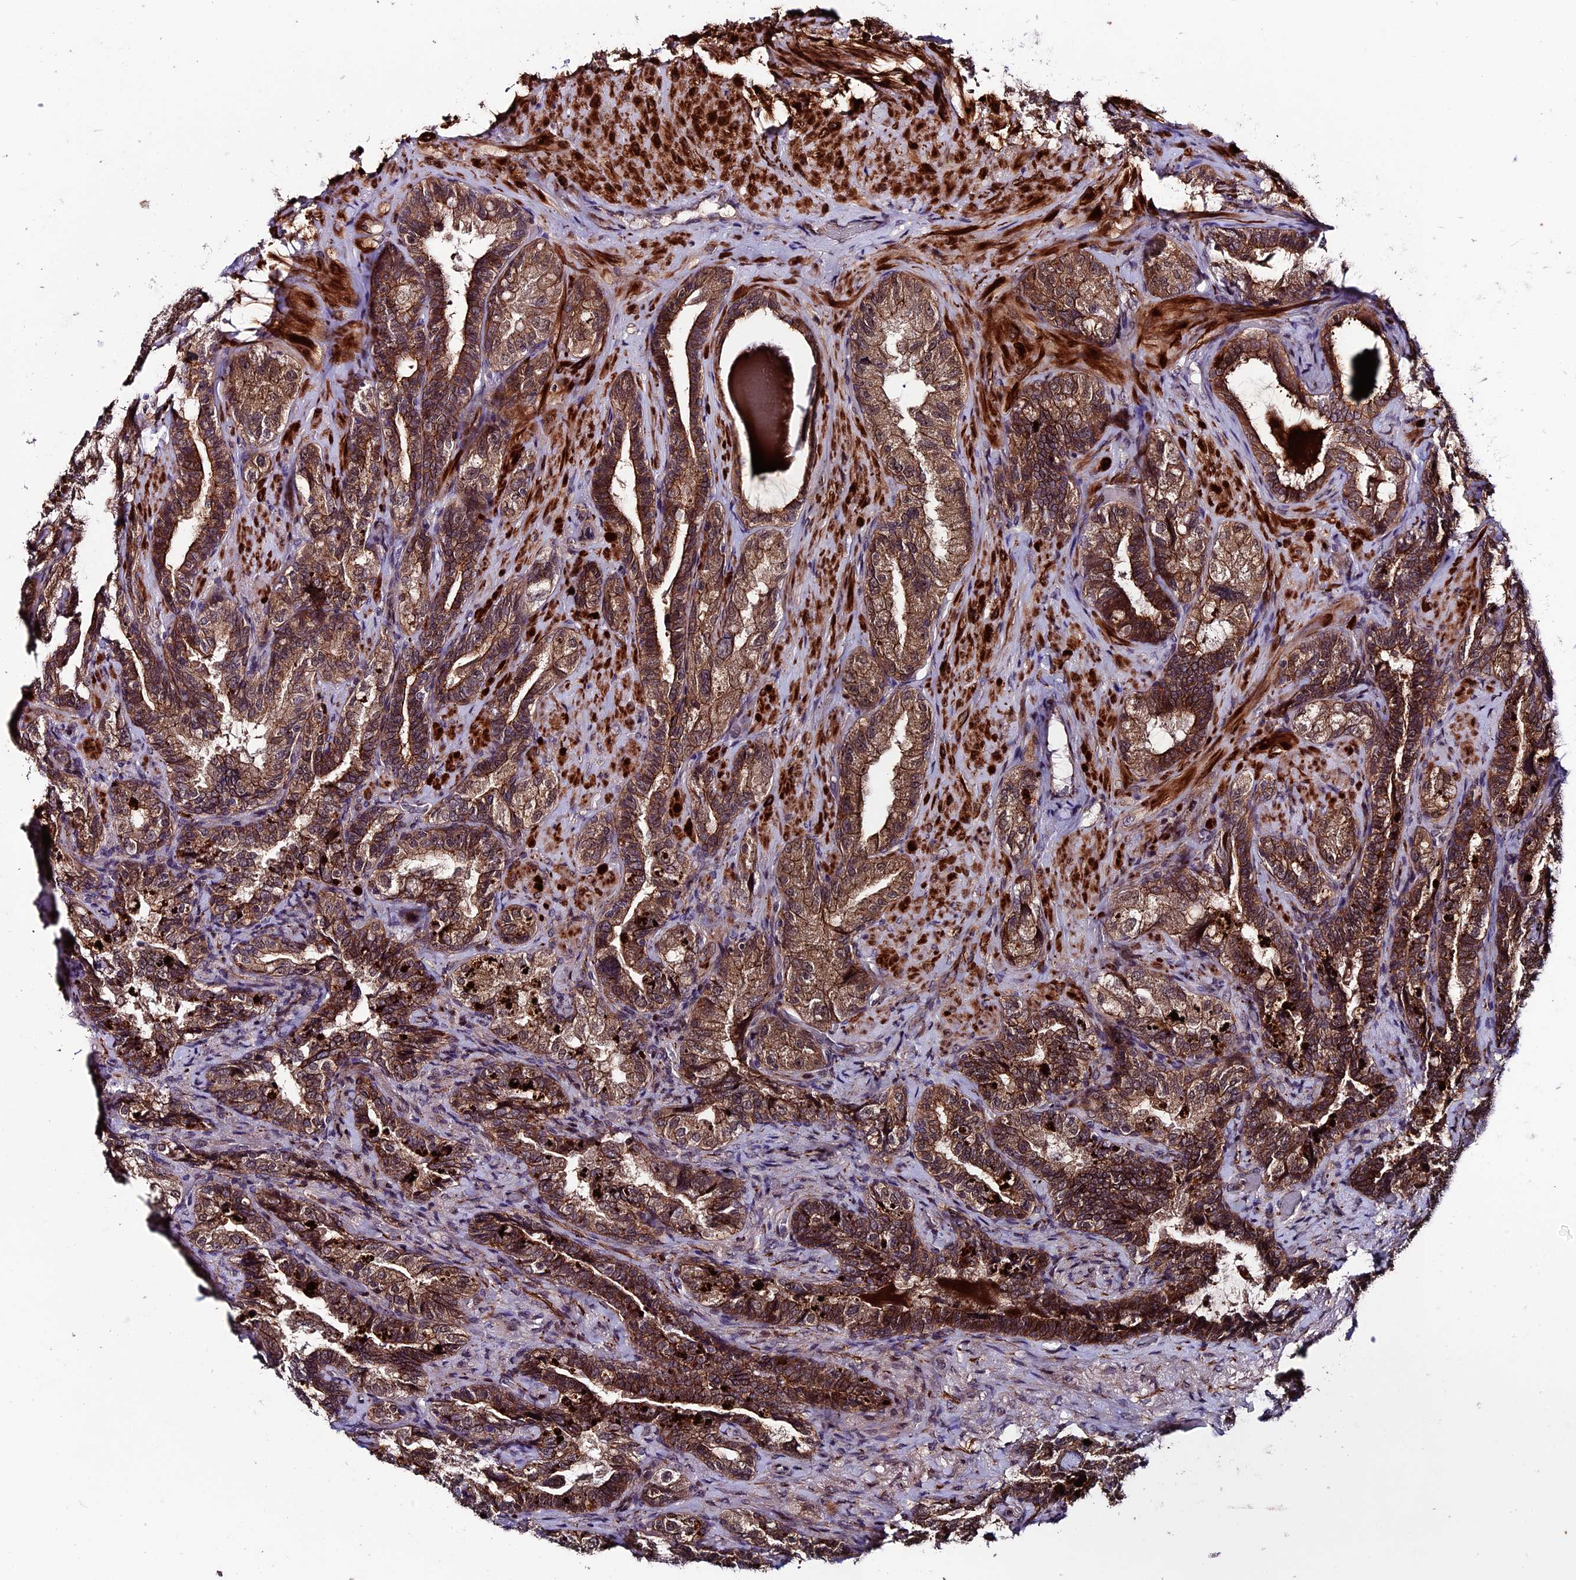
{"staining": {"intensity": "moderate", "quantity": ">75%", "location": "cytoplasmic/membranous,nuclear"}, "tissue": "seminal vesicle", "cell_type": "Glandular cells", "image_type": "normal", "snomed": [{"axis": "morphology", "description": "Normal tissue, NOS"}, {"axis": "topography", "description": "Prostate and seminal vesicle, NOS"}, {"axis": "topography", "description": "Prostate"}, {"axis": "topography", "description": "Seminal veicle"}], "caption": "IHC photomicrograph of normal seminal vesicle stained for a protein (brown), which demonstrates medium levels of moderate cytoplasmic/membranous,nuclear positivity in about >75% of glandular cells.", "gene": "SIPA1L3", "patient": {"sex": "male", "age": 67}}